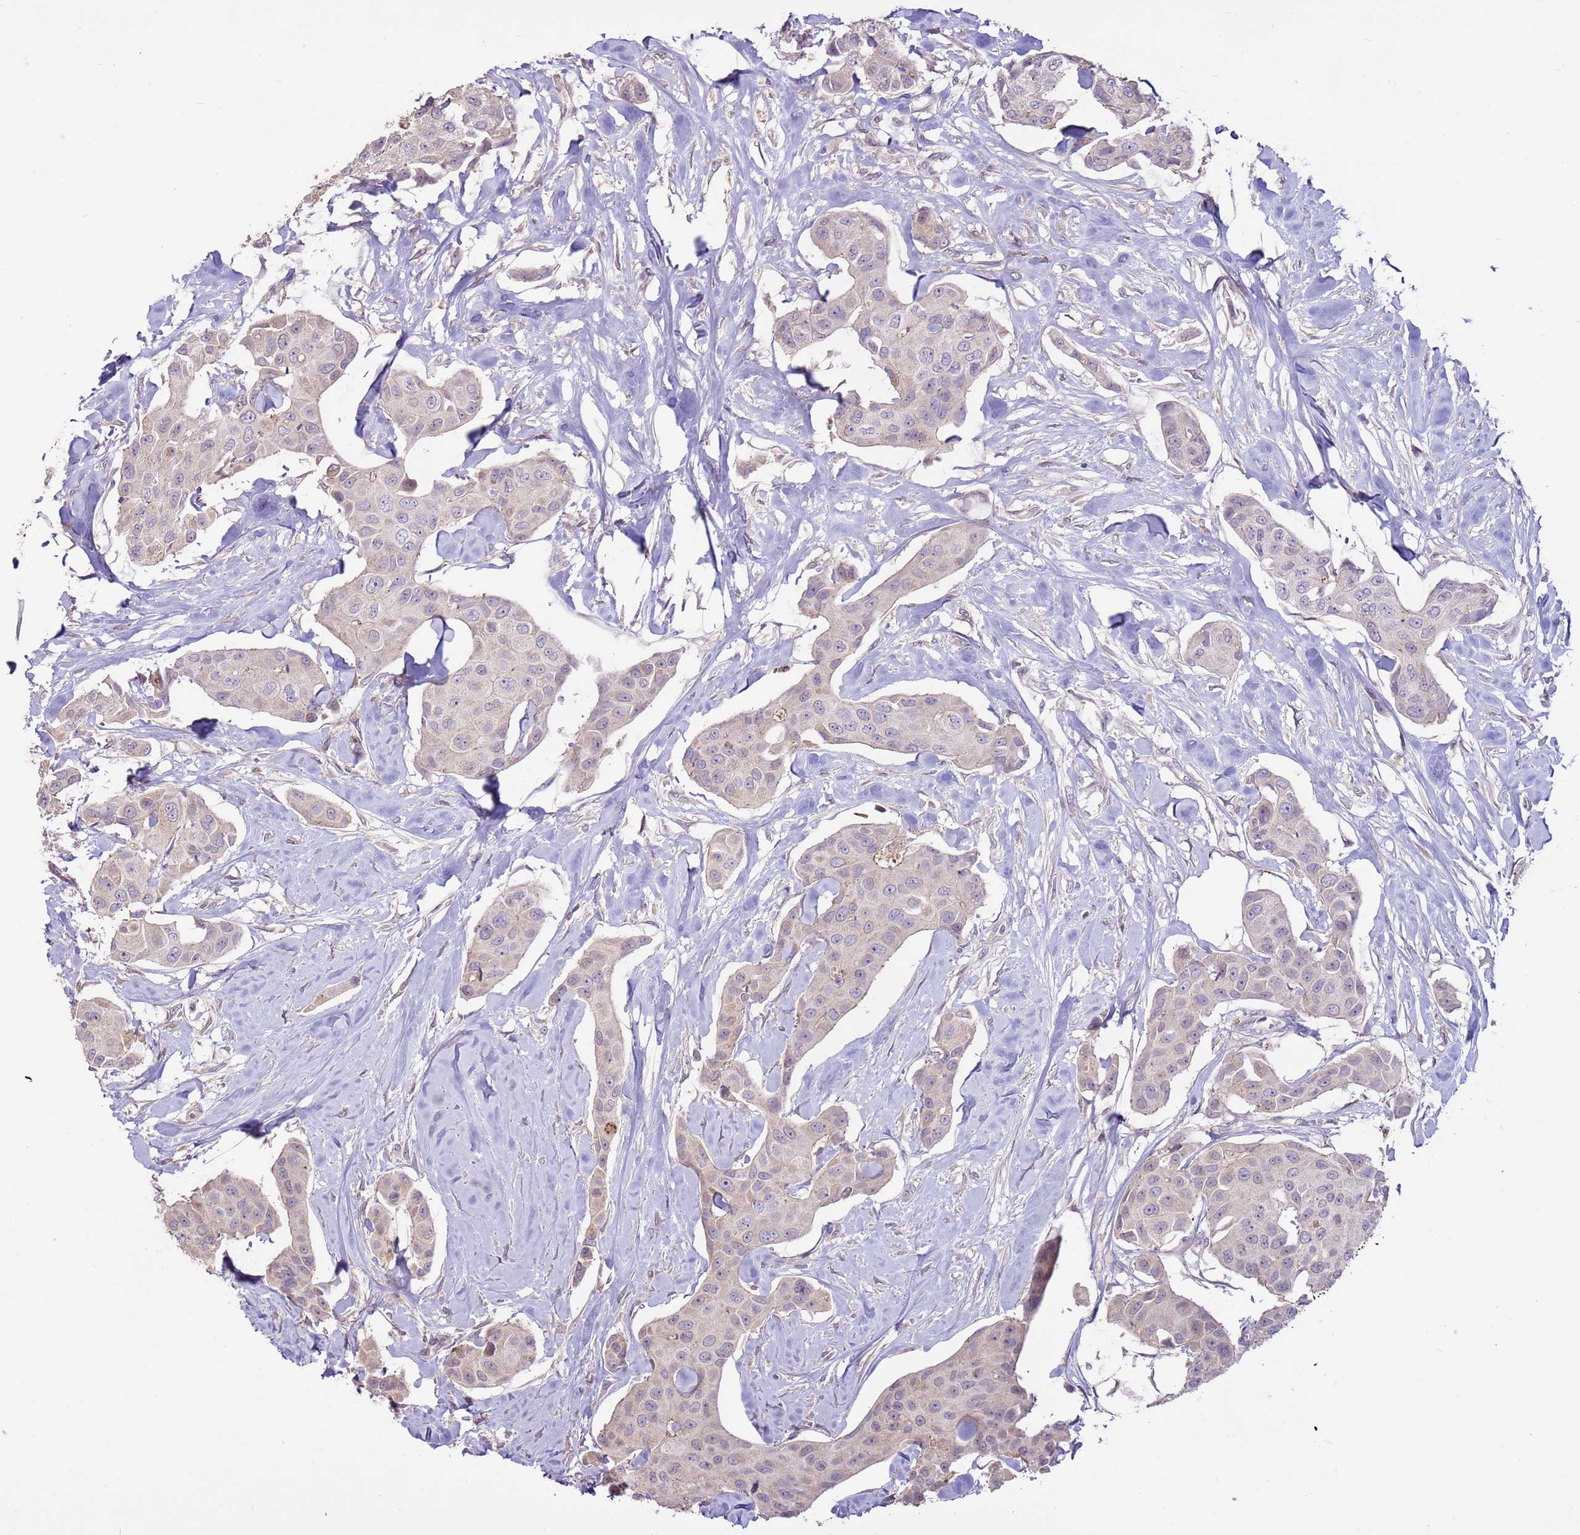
{"staining": {"intensity": "negative", "quantity": "none", "location": "none"}, "tissue": "breast cancer", "cell_type": "Tumor cells", "image_type": "cancer", "snomed": [{"axis": "morphology", "description": "Duct carcinoma"}, {"axis": "topography", "description": "Breast"}, {"axis": "topography", "description": "Lymph node"}], "caption": "High magnification brightfield microscopy of breast cancer stained with DAB (3,3'-diaminobenzidine) (brown) and counterstained with hematoxylin (blue): tumor cells show no significant expression. (DAB immunohistochemistry (IHC), high magnification).", "gene": "LGI4", "patient": {"sex": "female", "age": 80}}